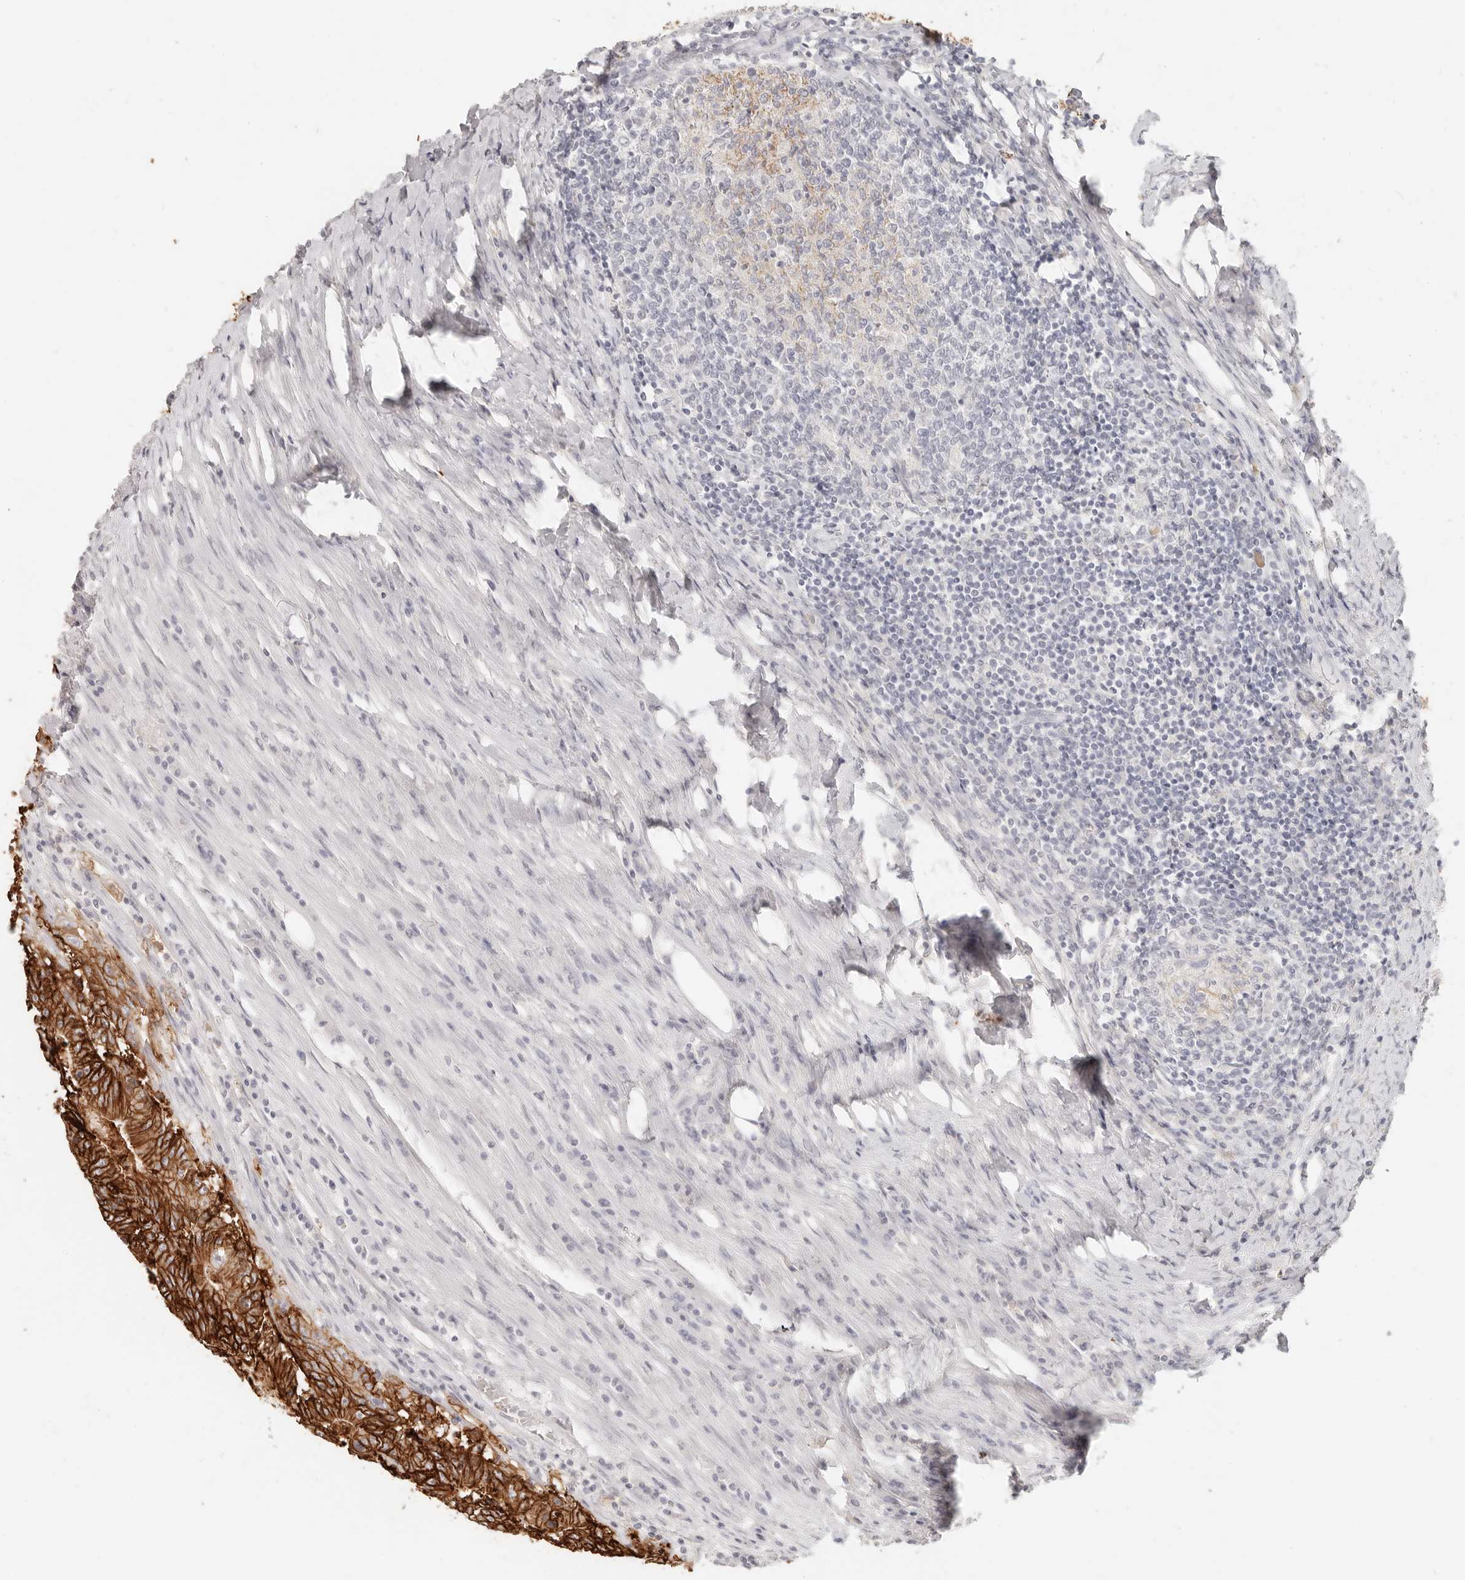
{"staining": {"intensity": "strong", "quantity": ">75%", "location": "cytoplasmic/membranous"}, "tissue": "colorectal cancer", "cell_type": "Tumor cells", "image_type": "cancer", "snomed": [{"axis": "morphology", "description": "Adenocarcinoma, NOS"}, {"axis": "topography", "description": "Colon"}], "caption": "A micrograph showing strong cytoplasmic/membranous positivity in approximately >75% of tumor cells in colorectal adenocarcinoma, as visualized by brown immunohistochemical staining.", "gene": "EPCAM", "patient": {"sex": "male", "age": 83}}